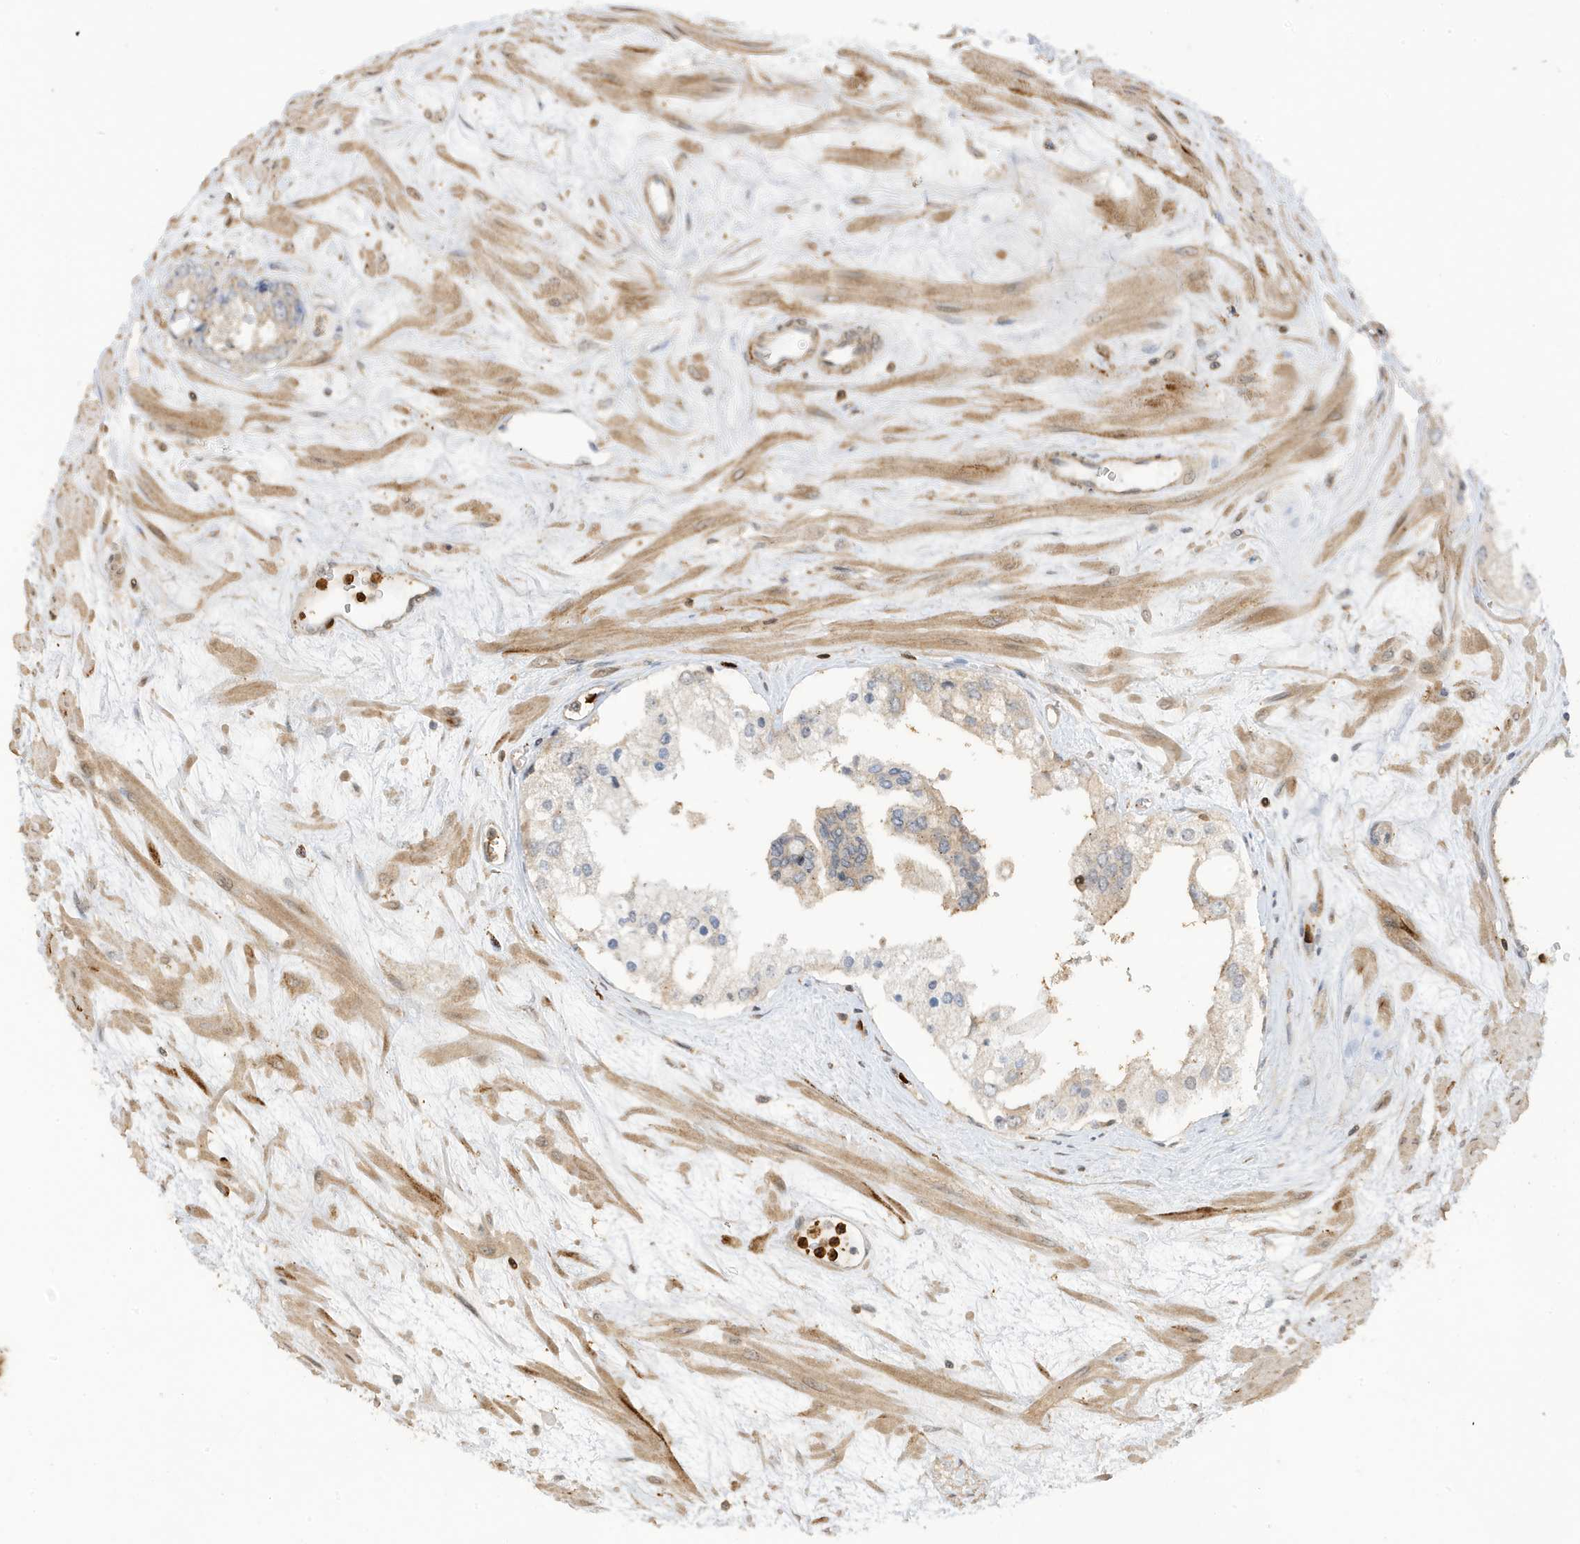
{"staining": {"intensity": "weak", "quantity": "<25%", "location": "cytoplasmic/membranous"}, "tissue": "prostate cancer", "cell_type": "Tumor cells", "image_type": "cancer", "snomed": [{"axis": "morphology", "description": "Adenocarcinoma, High grade"}, {"axis": "topography", "description": "Prostate"}], "caption": "An immunohistochemistry image of high-grade adenocarcinoma (prostate) is shown. There is no staining in tumor cells of high-grade adenocarcinoma (prostate).", "gene": "TAB3", "patient": {"sex": "male", "age": 66}}